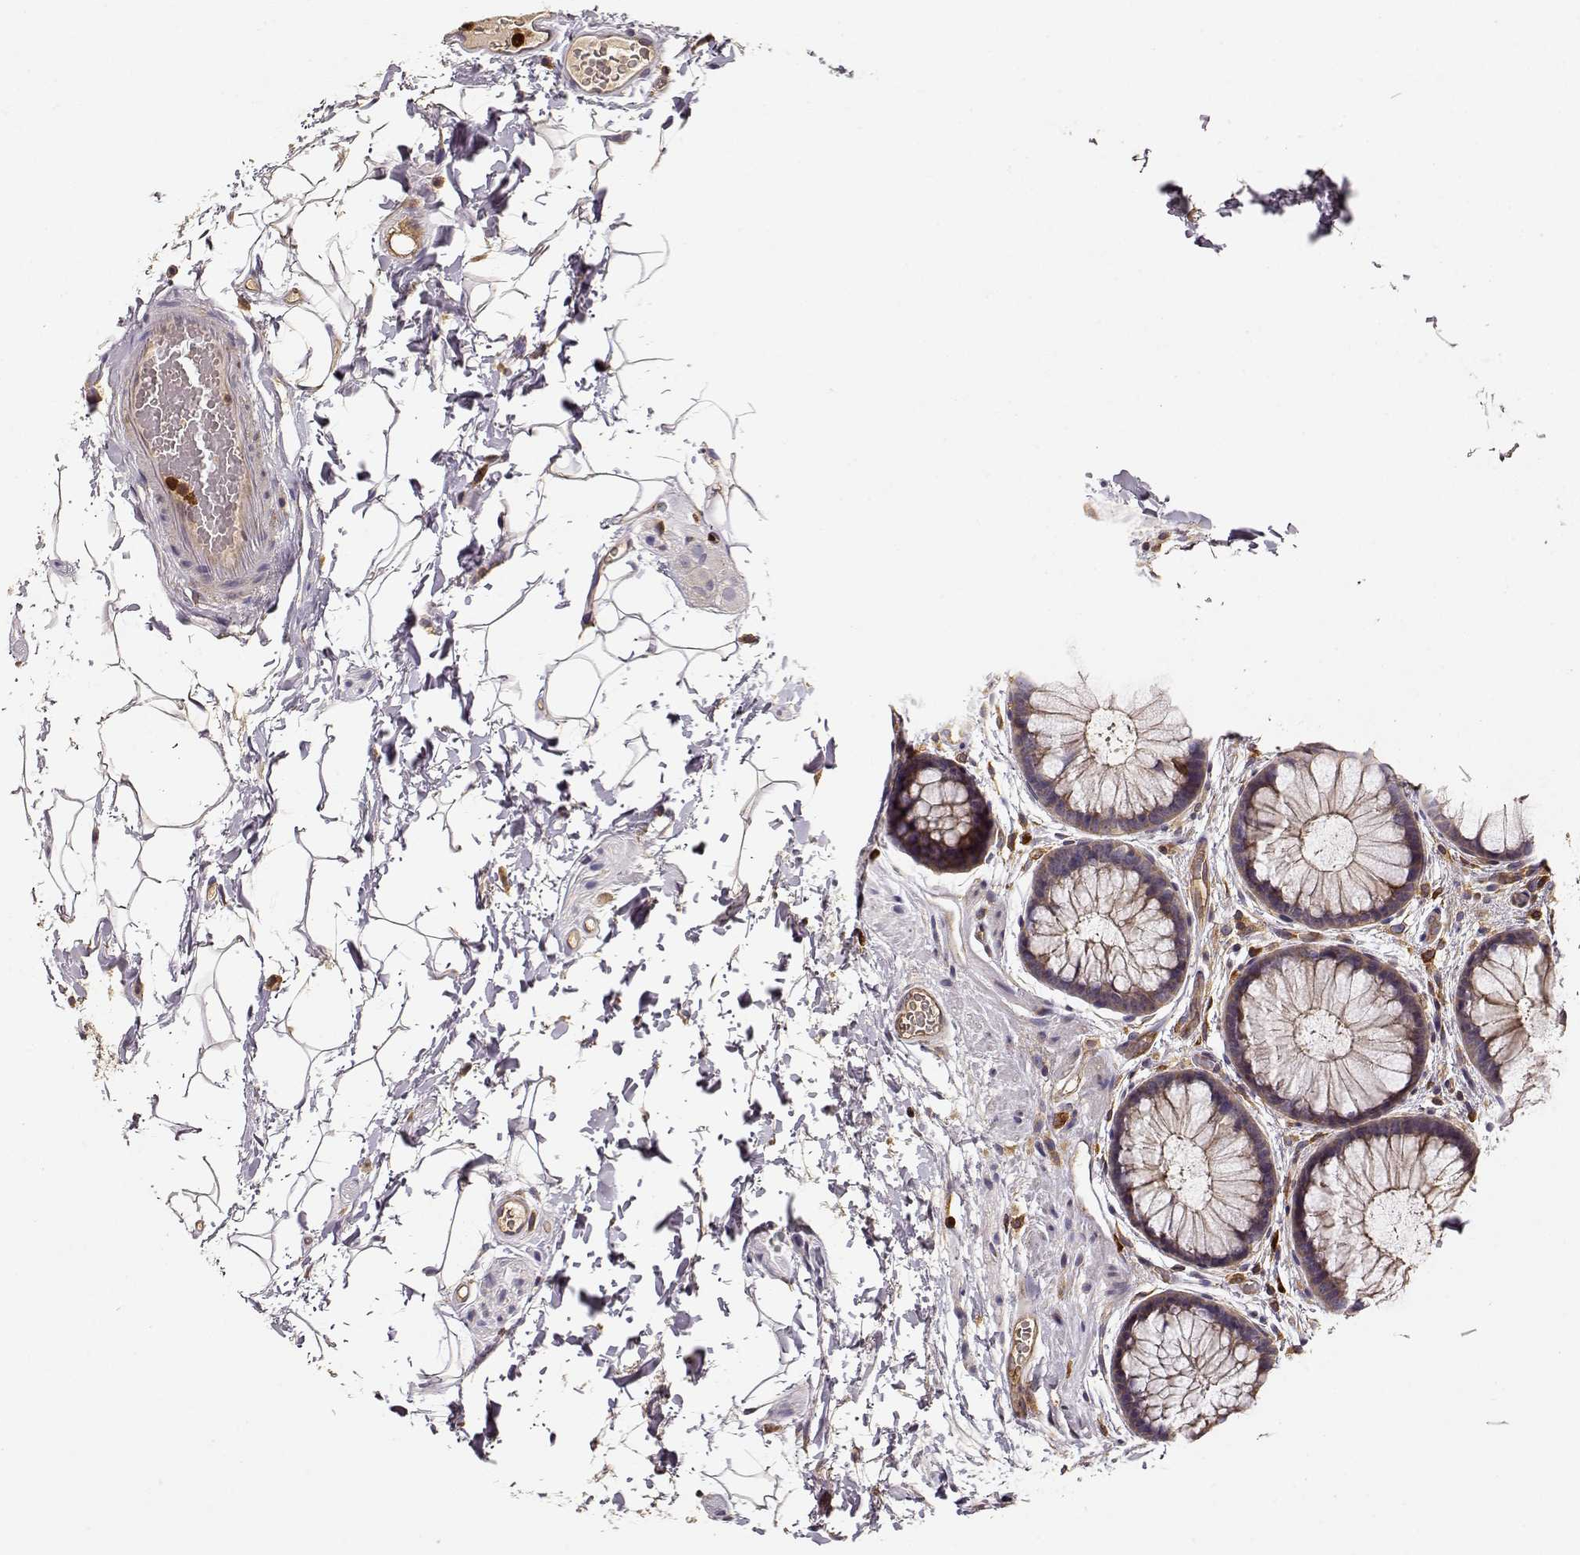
{"staining": {"intensity": "weak", "quantity": ">75%", "location": "cytoplasmic/membranous"}, "tissue": "rectum", "cell_type": "Glandular cells", "image_type": "normal", "snomed": [{"axis": "morphology", "description": "Normal tissue, NOS"}, {"axis": "topography", "description": "Rectum"}], "caption": "Immunohistochemical staining of unremarkable rectum reveals >75% levels of weak cytoplasmic/membranous protein positivity in approximately >75% of glandular cells. Nuclei are stained in blue.", "gene": "ARHGEF2", "patient": {"sex": "female", "age": 62}}